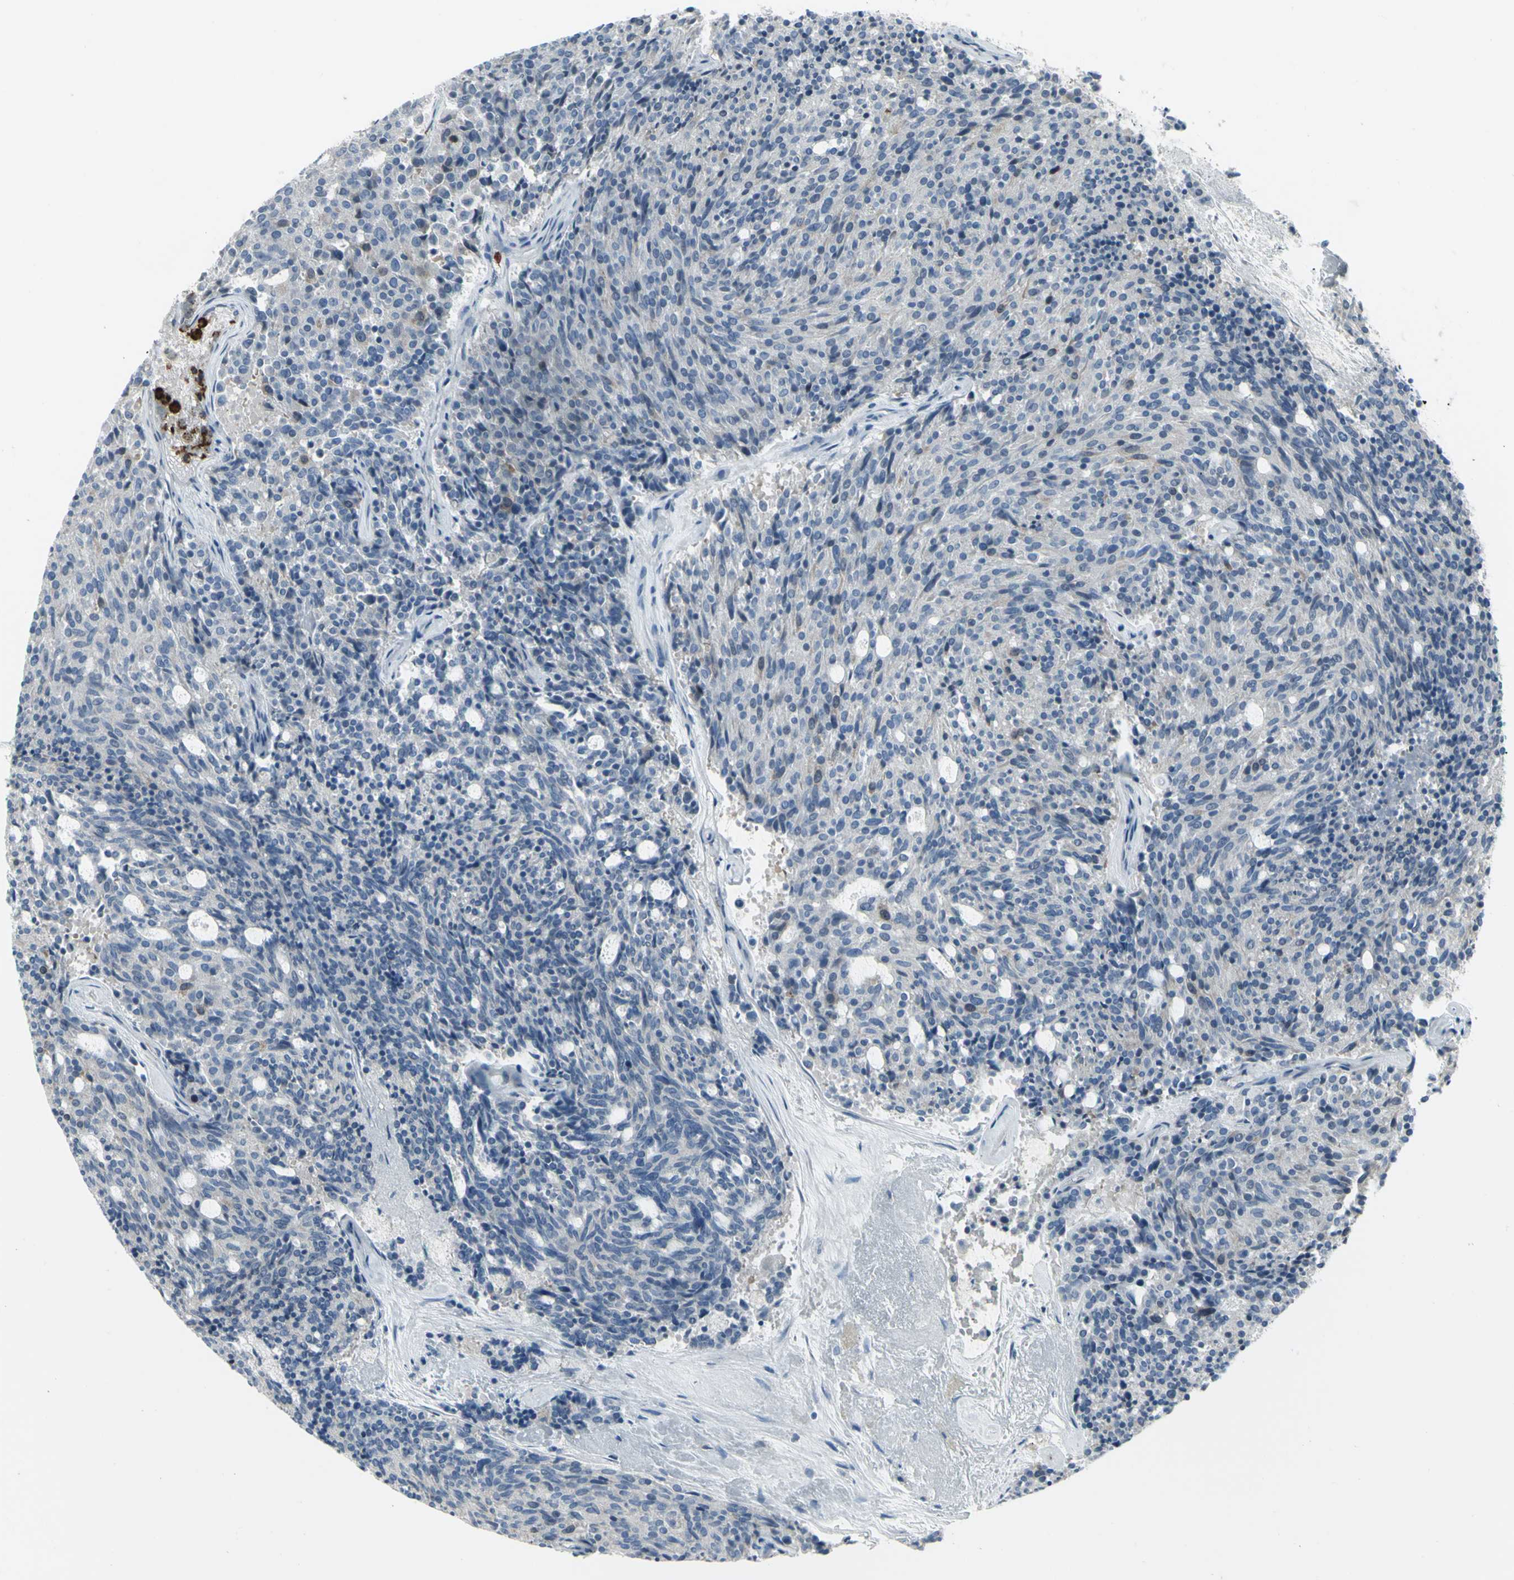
{"staining": {"intensity": "negative", "quantity": "none", "location": "none"}, "tissue": "carcinoid", "cell_type": "Tumor cells", "image_type": "cancer", "snomed": [{"axis": "morphology", "description": "Carcinoid, malignant, NOS"}, {"axis": "topography", "description": "Pancreas"}], "caption": "Immunohistochemistry (IHC) of carcinoid (malignant) exhibits no positivity in tumor cells. (Brightfield microscopy of DAB immunohistochemistry at high magnification).", "gene": "CCNB2", "patient": {"sex": "female", "age": 54}}